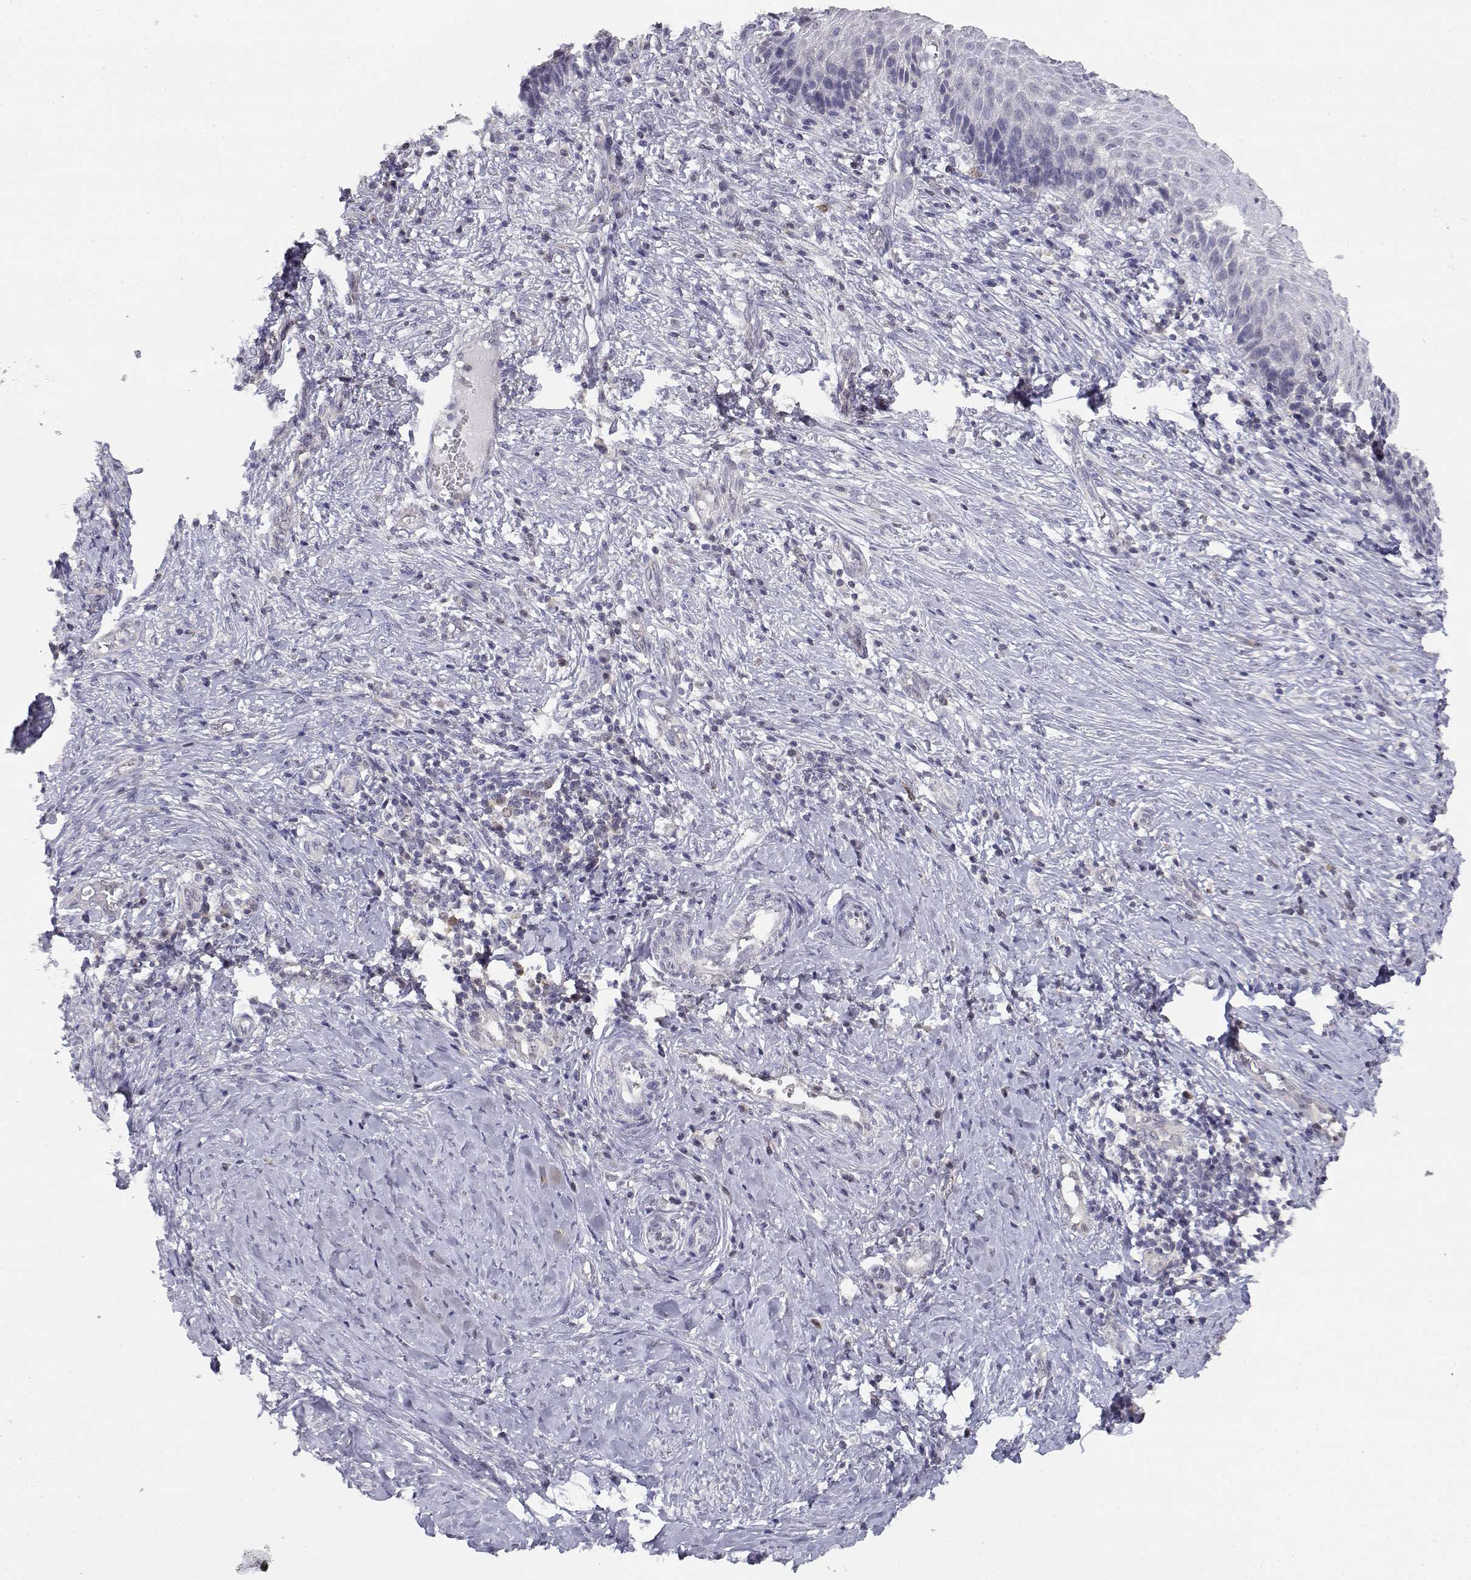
{"staining": {"intensity": "negative", "quantity": "none", "location": "none"}, "tissue": "cervical cancer", "cell_type": "Tumor cells", "image_type": "cancer", "snomed": [{"axis": "morphology", "description": "Squamous cell carcinoma, NOS"}, {"axis": "topography", "description": "Cervix"}], "caption": "This is an immunohistochemistry micrograph of human squamous cell carcinoma (cervical). There is no staining in tumor cells.", "gene": "ADA", "patient": {"sex": "female", "age": 46}}